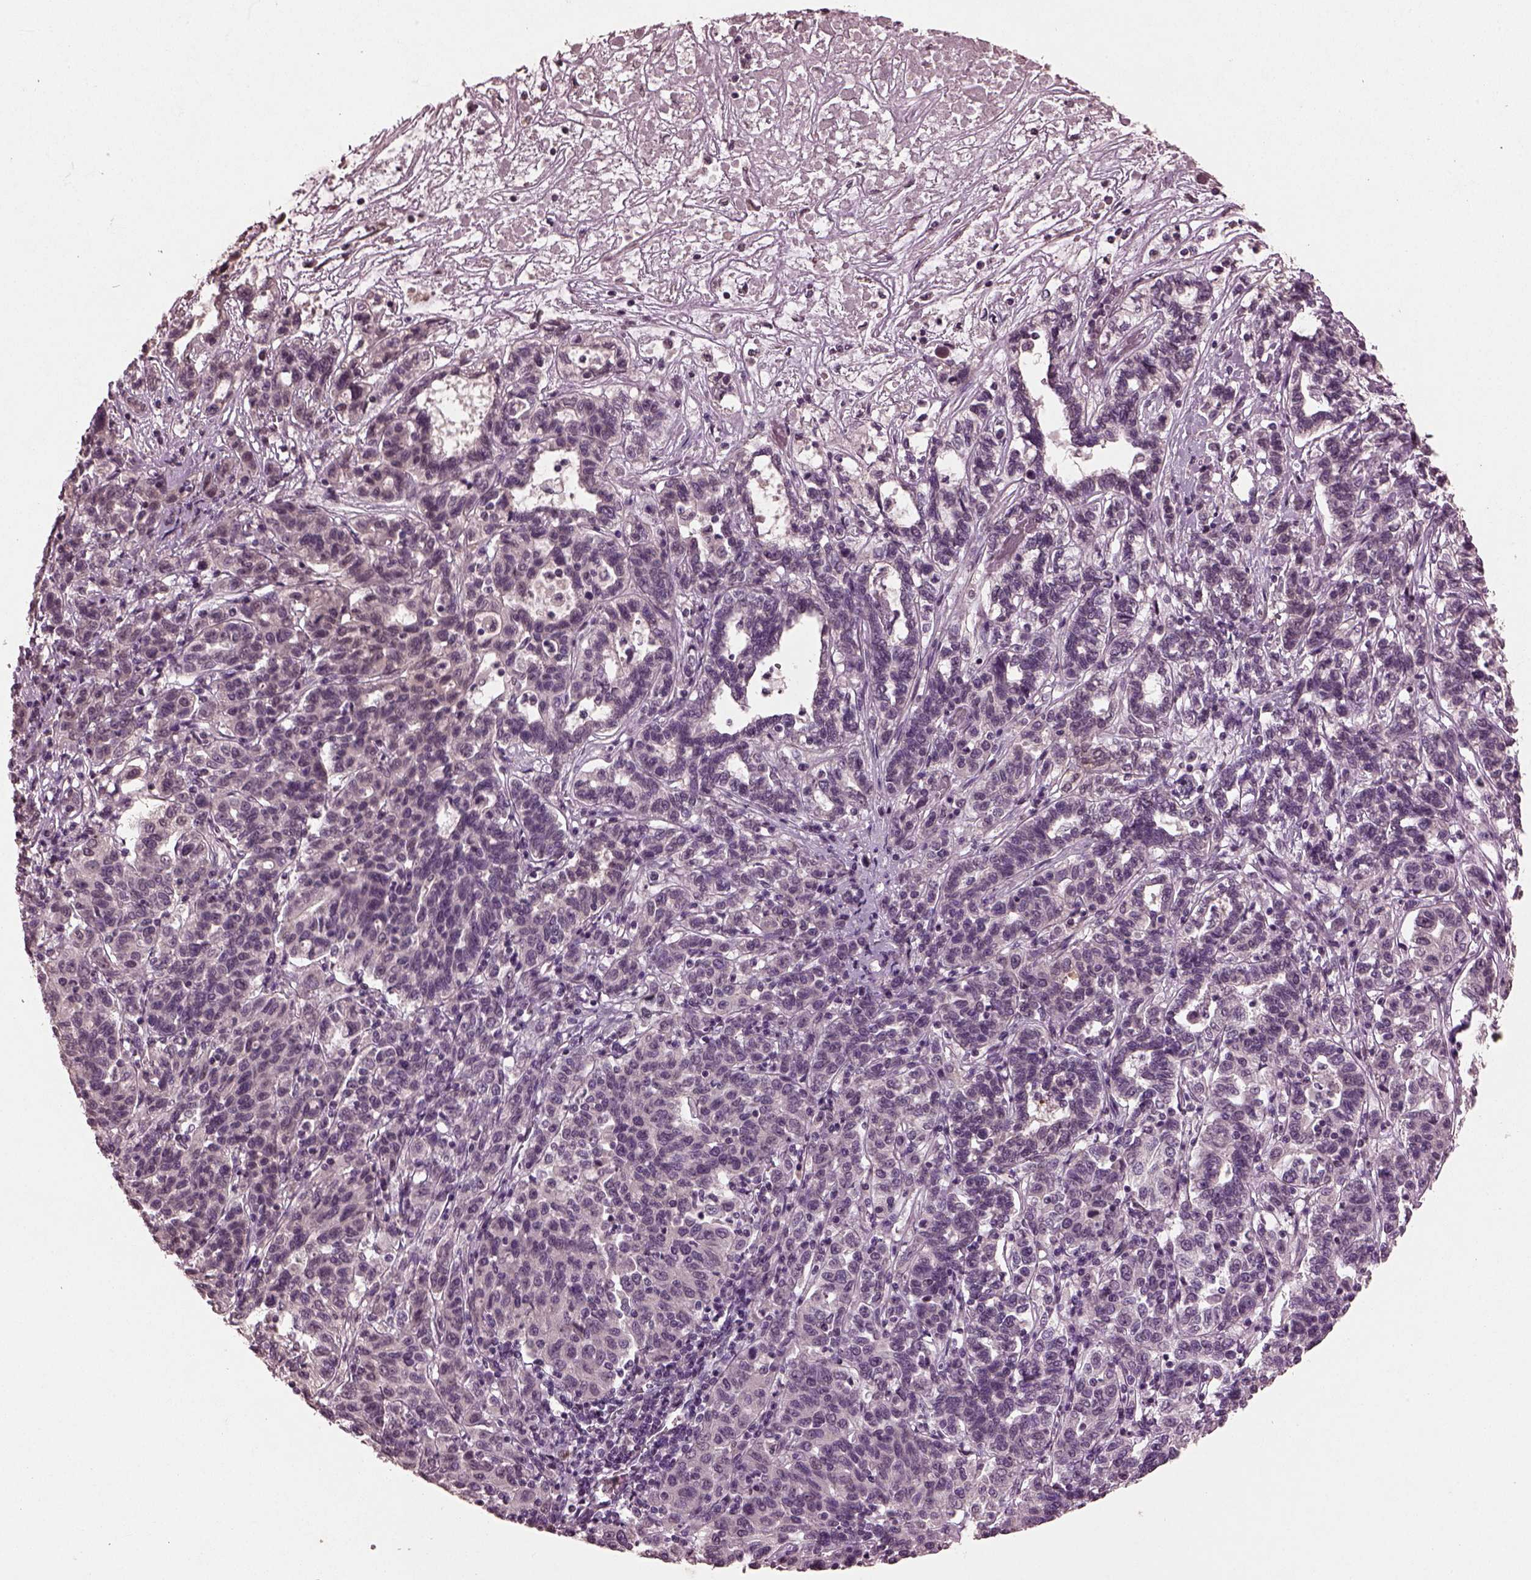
{"staining": {"intensity": "negative", "quantity": "none", "location": "none"}, "tissue": "liver cancer", "cell_type": "Tumor cells", "image_type": "cancer", "snomed": [{"axis": "morphology", "description": "Adenocarcinoma, NOS"}, {"axis": "morphology", "description": "Cholangiocarcinoma"}, {"axis": "topography", "description": "Liver"}], "caption": "This histopathology image is of liver cancer (cholangiocarcinoma) stained with IHC to label a protein in brown with the nuclei are counter-stained blue. There is no positivity in tumor cells.", "gene": "IL18RAP", "patient": {"sex": "male", "age": 64}}